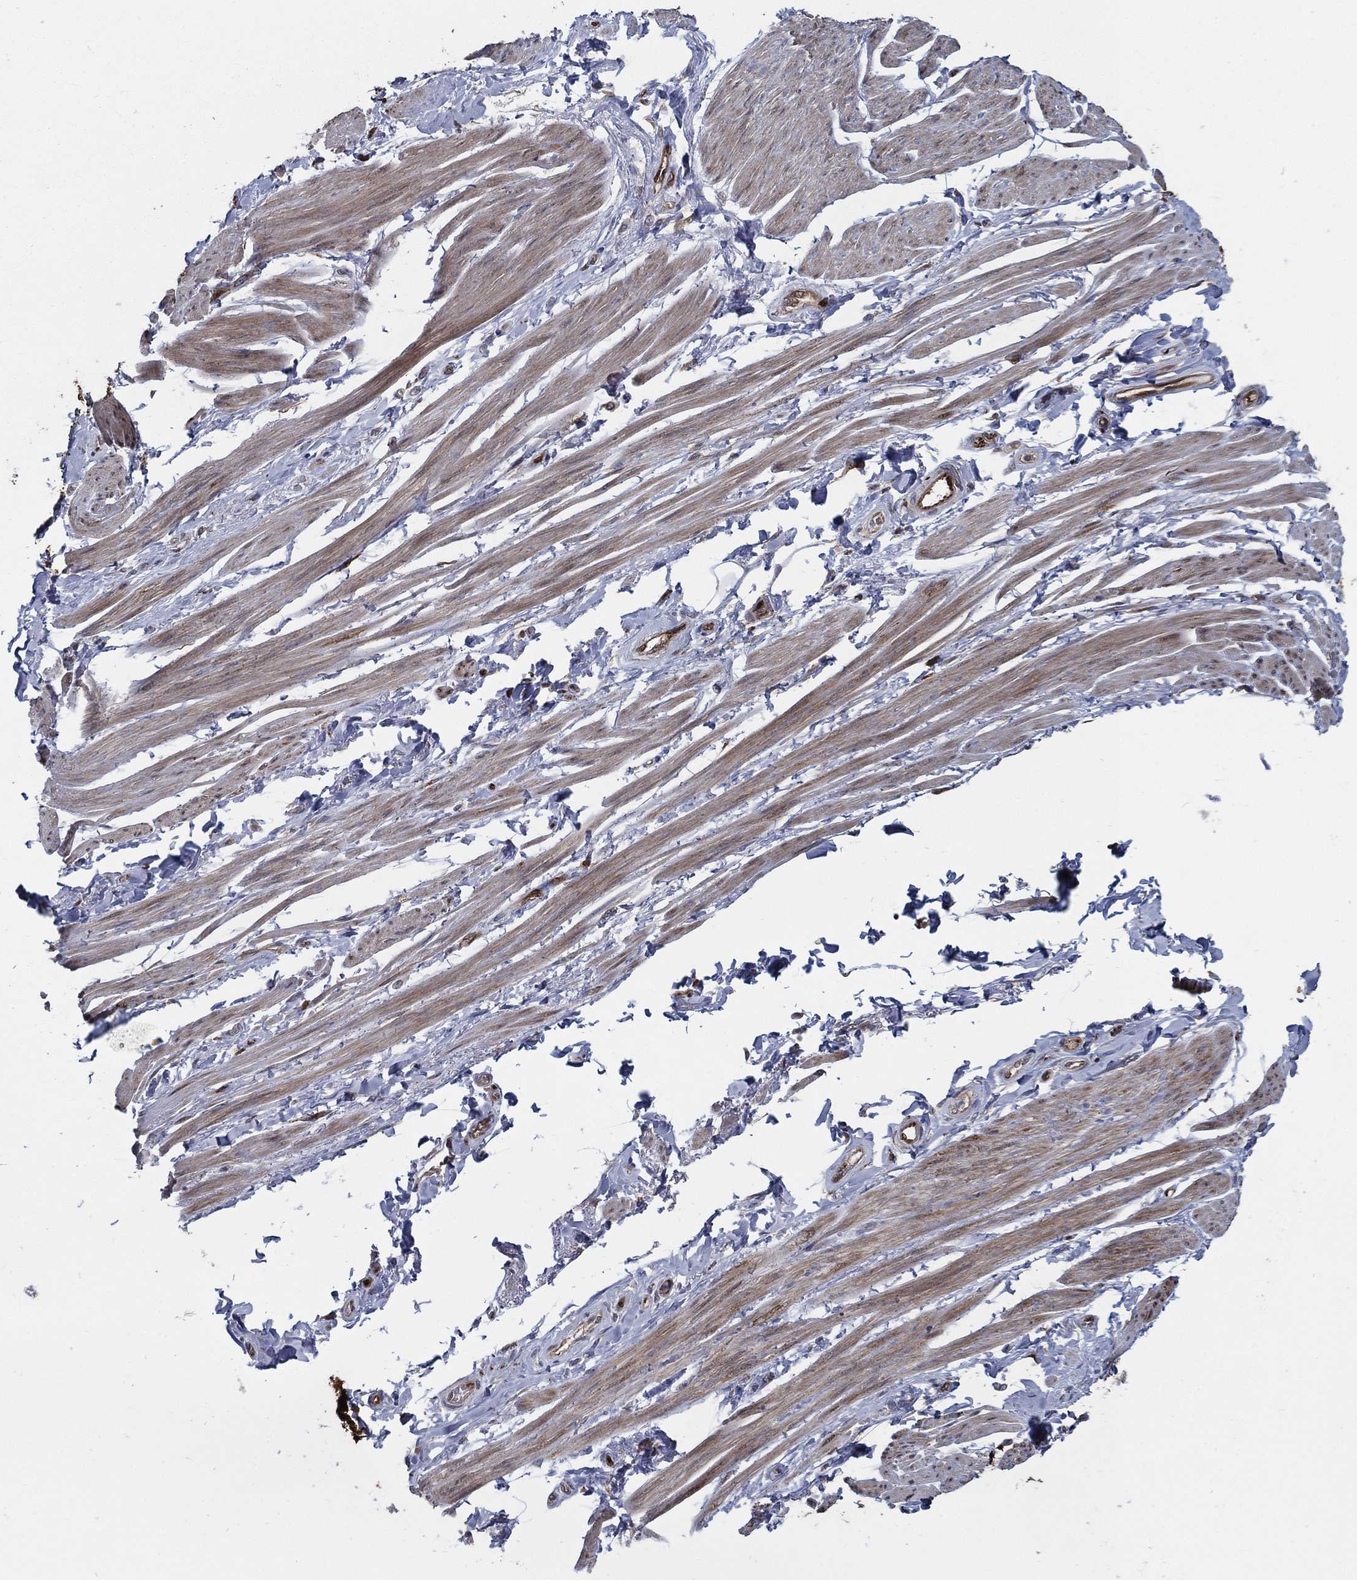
{"staining": {"intensity": "negative", "quantity": "none", "location": "none"}, "tissue": "soft tissue", "cell_type": "Fibroblasts", "image_type": "normal", "snomed": [{"axis": "morphology", "description": "Normal tissue, NOS"}, {"axis": "topography", "description": "Skeletal muscle"}, {"axis": "topography", "description": "Anal"}, {"axis": "topography", "description": "Peripheral nerve tissue"}], "caption": "The photomicrograph exhibits no staining of fibroblasts in unremarkable soft tissue.", "gene": "ARHGAP11A", "patient": {"sex": "male", "age": 53}}